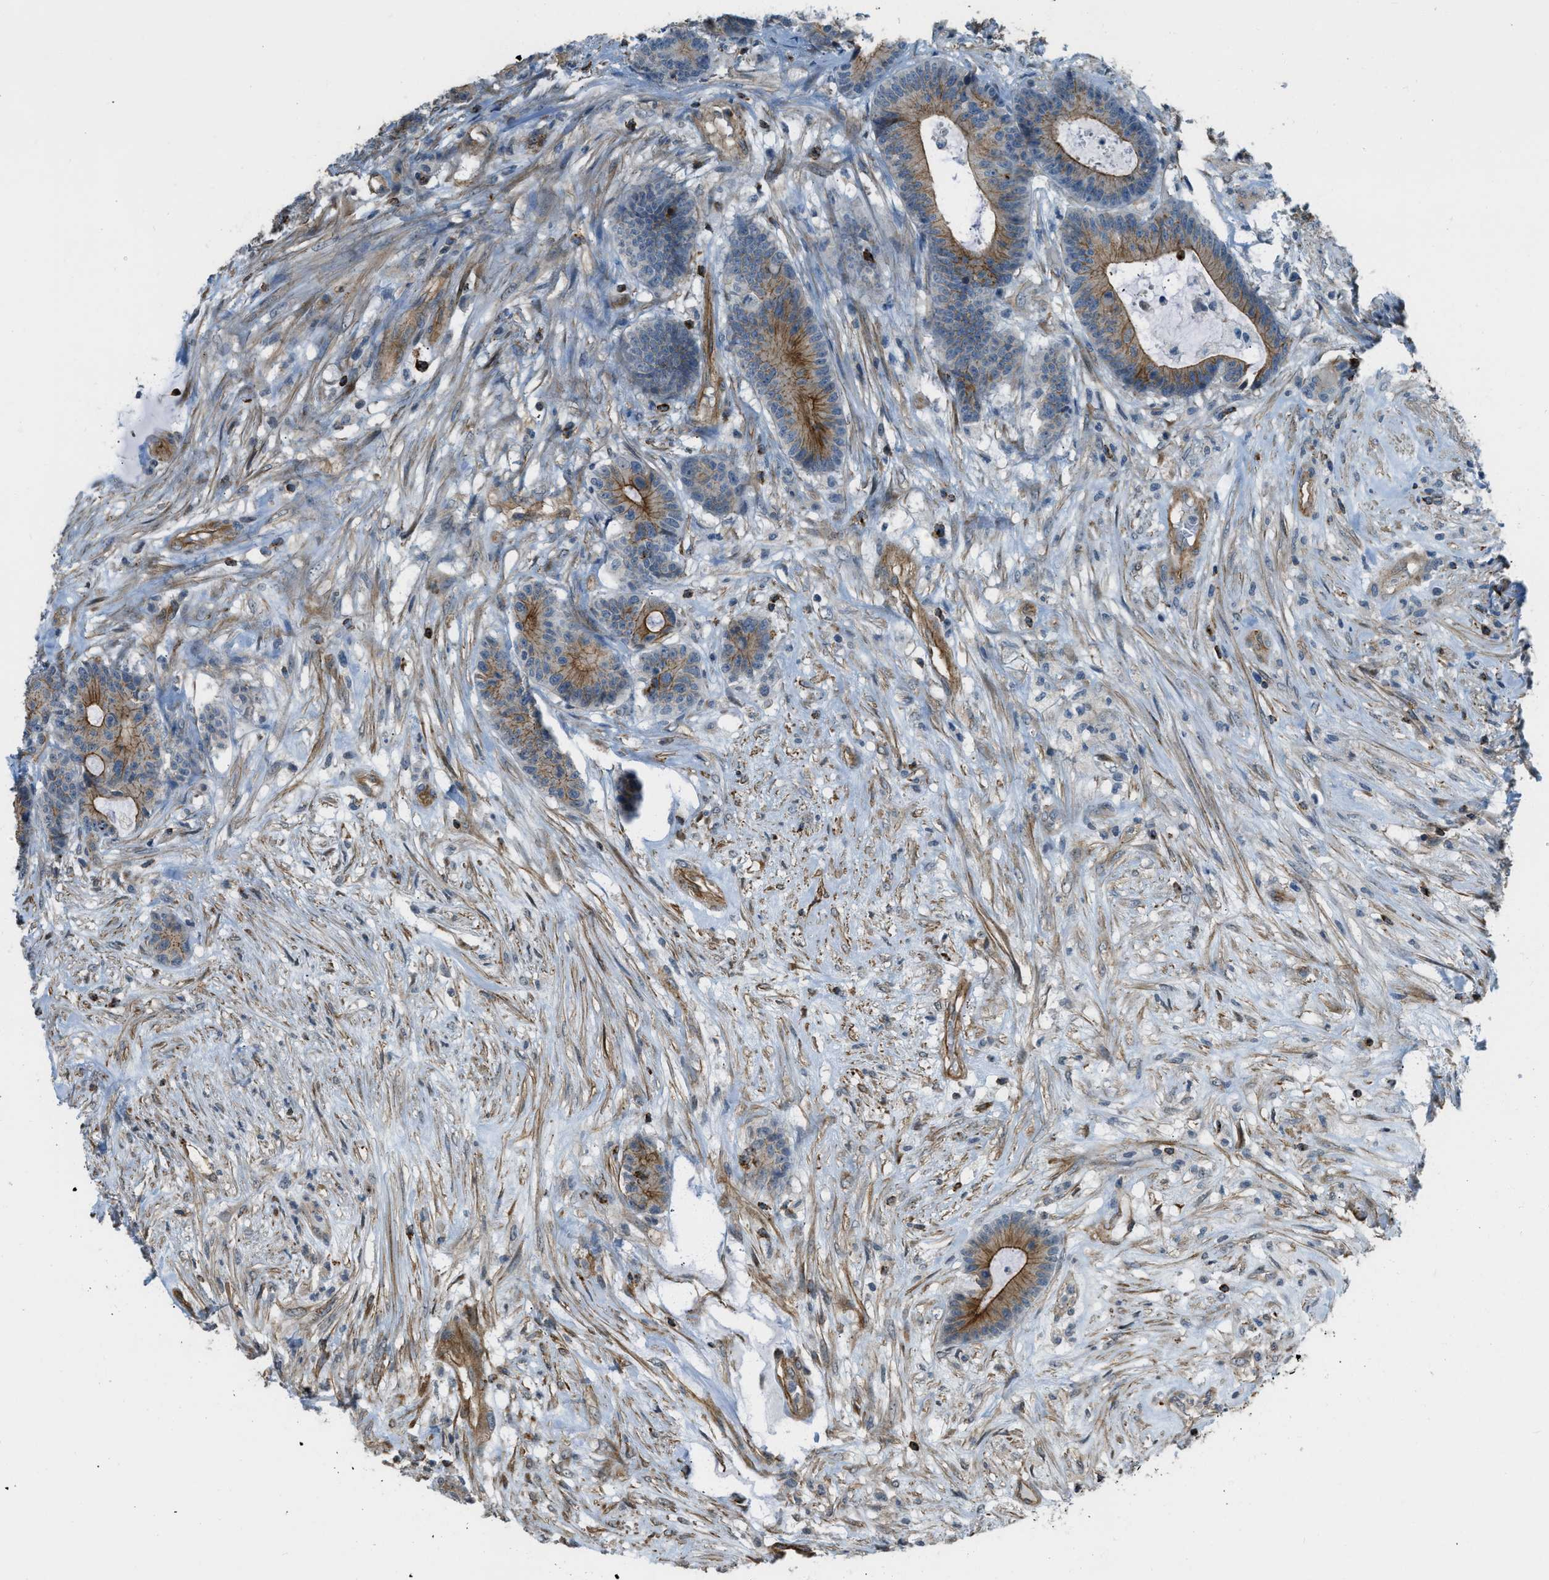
{"staining": {"intensity": "moderate", "quantity": ">75%", "location": "cytoplasmic/membranous"}, "tissue": "colorectal cancer", "cell_type": "Tumor cells", "image_type": "cancer", "snomed": [{"axis": "morphology", "description": "Adenocarcinoma, NOS"}, {"axis": "topography", "description": "Colon"}], "caption": "IHC (DAB) staining of human adenocarcinoma (colorectal) shows moderate cytoplasmic/membranous protein staining in about >75% of tumor cells.", "gene": "KIAA1671", "patient": {"sex": "female", "age": 84}}